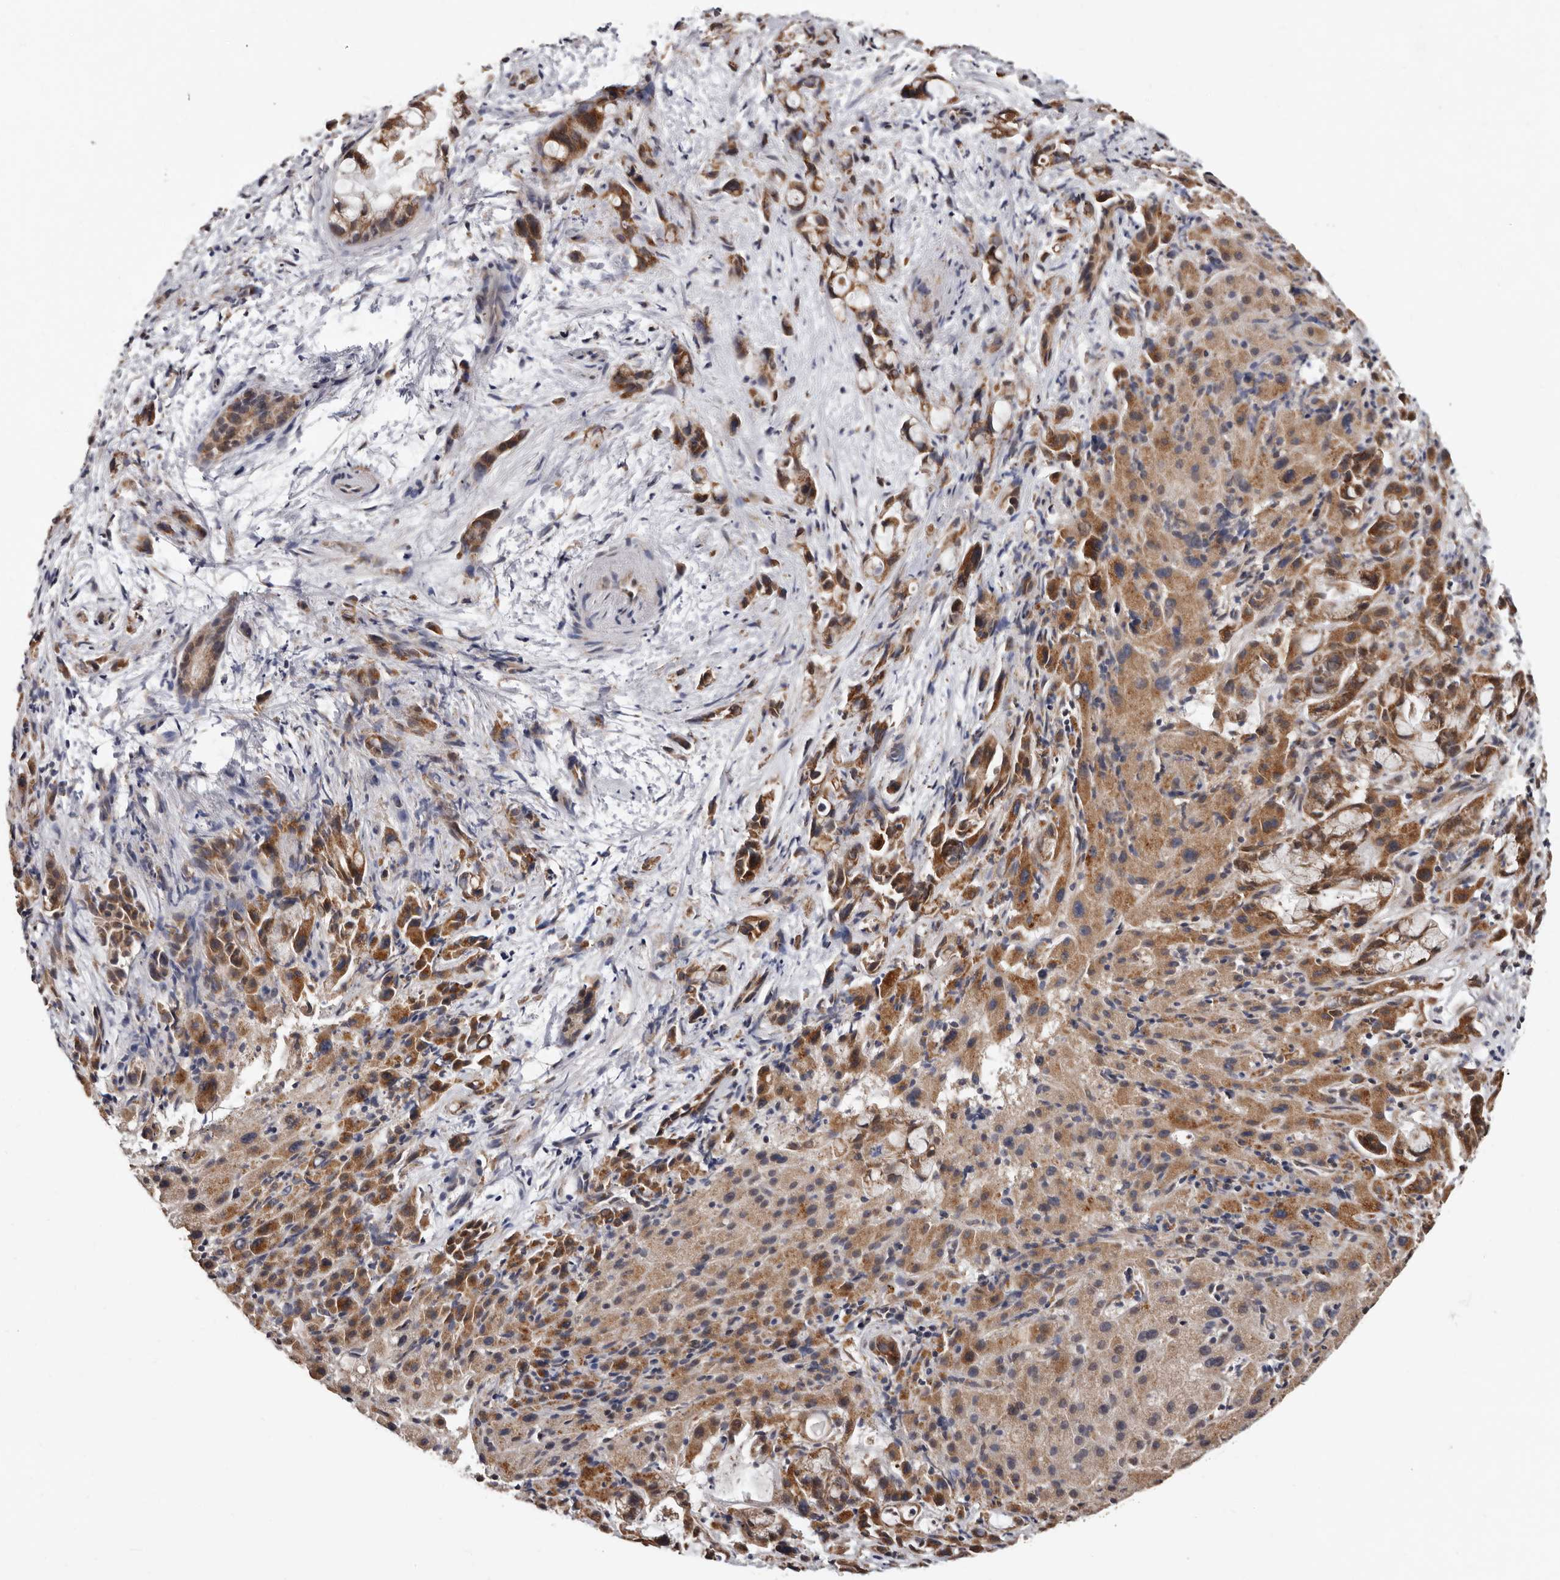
{"staining": {"intensity": "moderate", "quantity": ">75%", "location": "cytoplasmic/membranous"}, "tissue": "liver cancer", "cell_type": "Tumor cells", "image_type": "cancer", "snomed": [{"axis": "morphology", "description": "Cholangiocarcinoma"}, {"axis": "topography", "description": "Liver"}], "caption": "Immunohistochemistry (IHC) of human liver cancer (cholangiocarcinoma) reveals medium levels of moderate cytoplasmic/membranous staining in about >75% of tumor cells. (DAB IHC with brightfield microscopy, high magnification).", "gene": "MRPL18", "patient": {"sex": "female", "age": 72}}